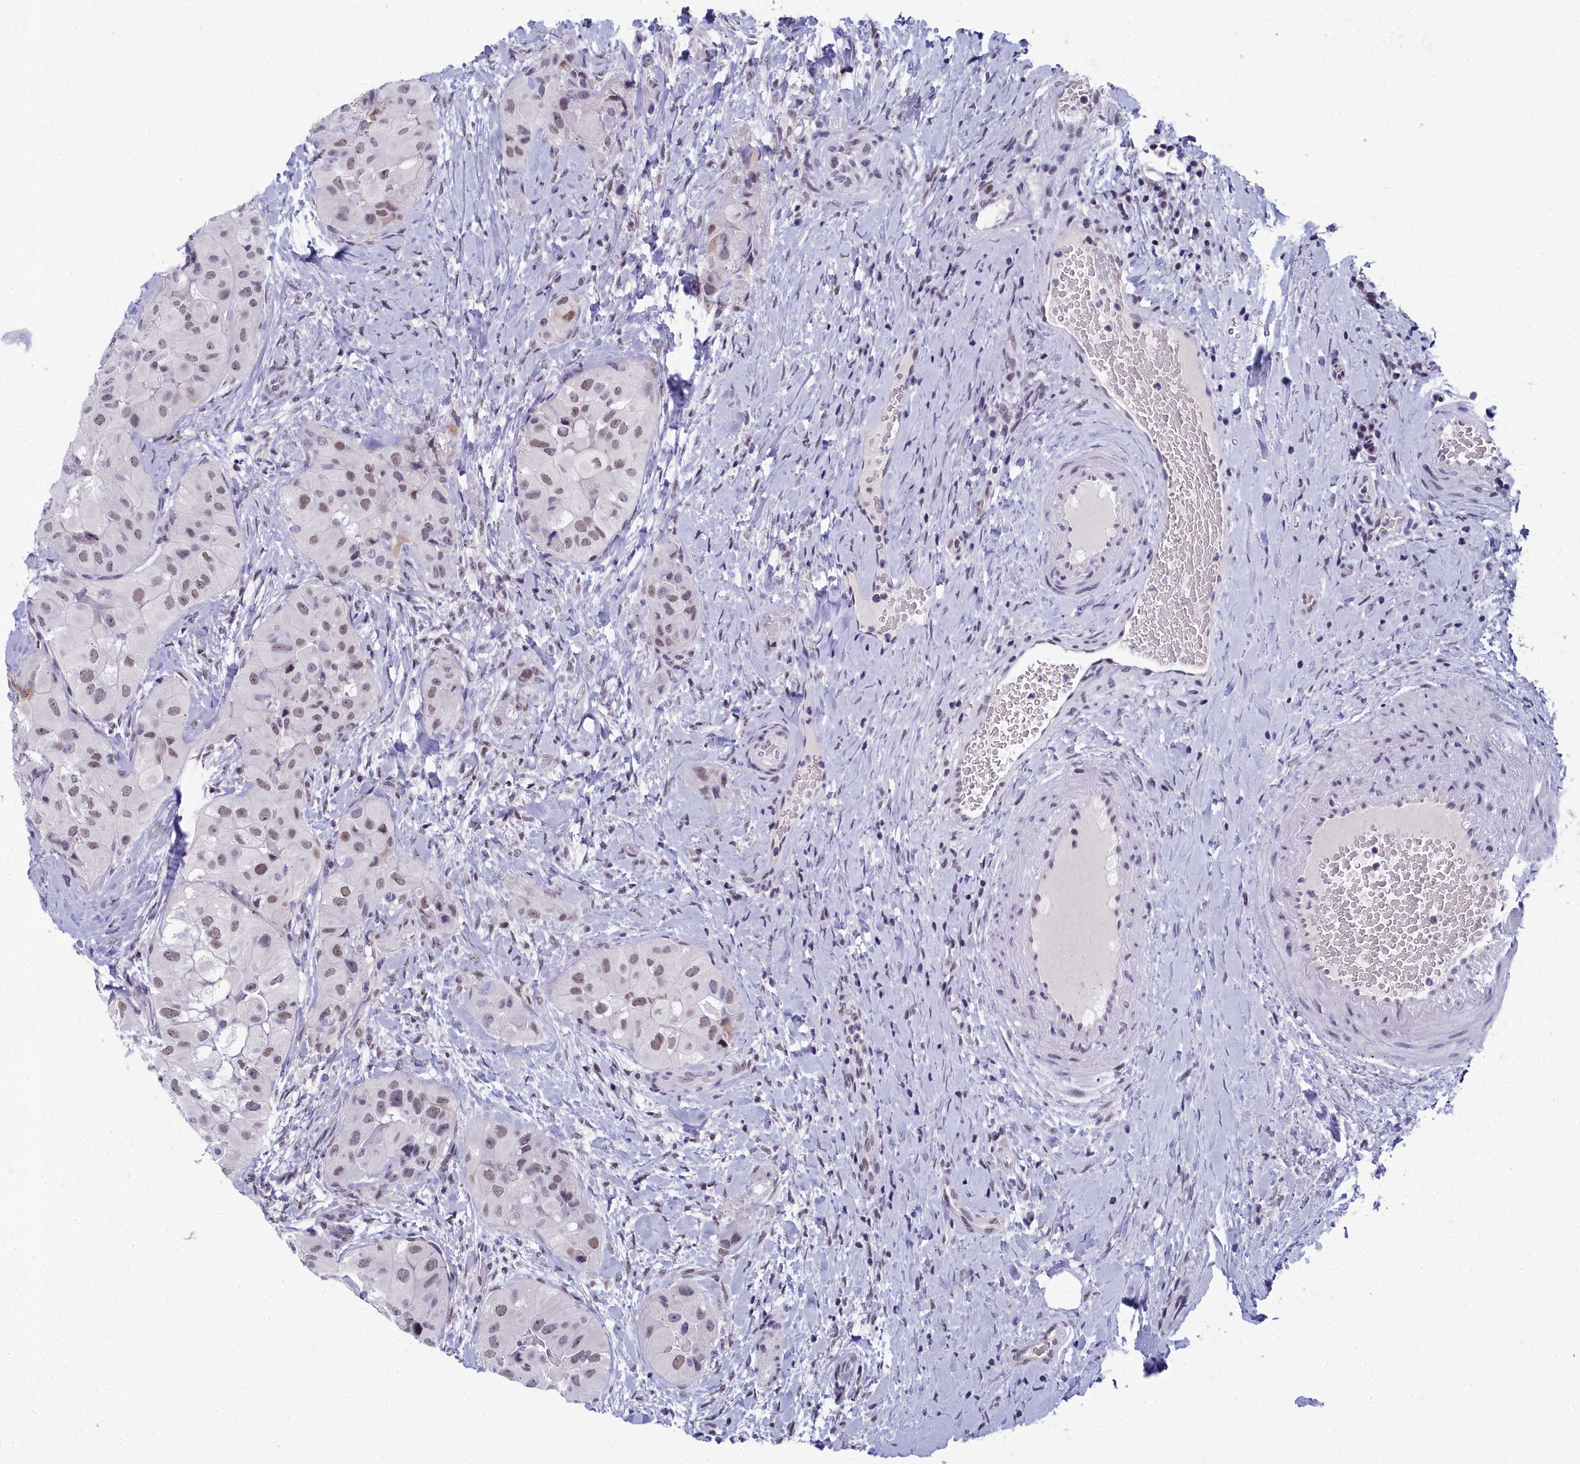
{"staining": {"intensity": "weak", "quantity": ">75%", "location": "nuclear"}, "tissue": "thyroid cancer", "cell_type": "Tumor cells", "image_type": "cancer", "snomed": [{"axis": "morphology", "description": "Normal tissue, NOS"}, {"axis": "morphology", "description": "Papillary adenocarcinoma, NOS"}, {"axis": "topography", "description": "Thyroid gland"}], "caption": "Thyroid cancer (papillary adenocarcinoma) stained for a protein (brown) exhibits weak nuclear positive staining in about >75% of tumor cells.", "gene": "CCDC97", "patient": {"sex": "female", "age": 59}}